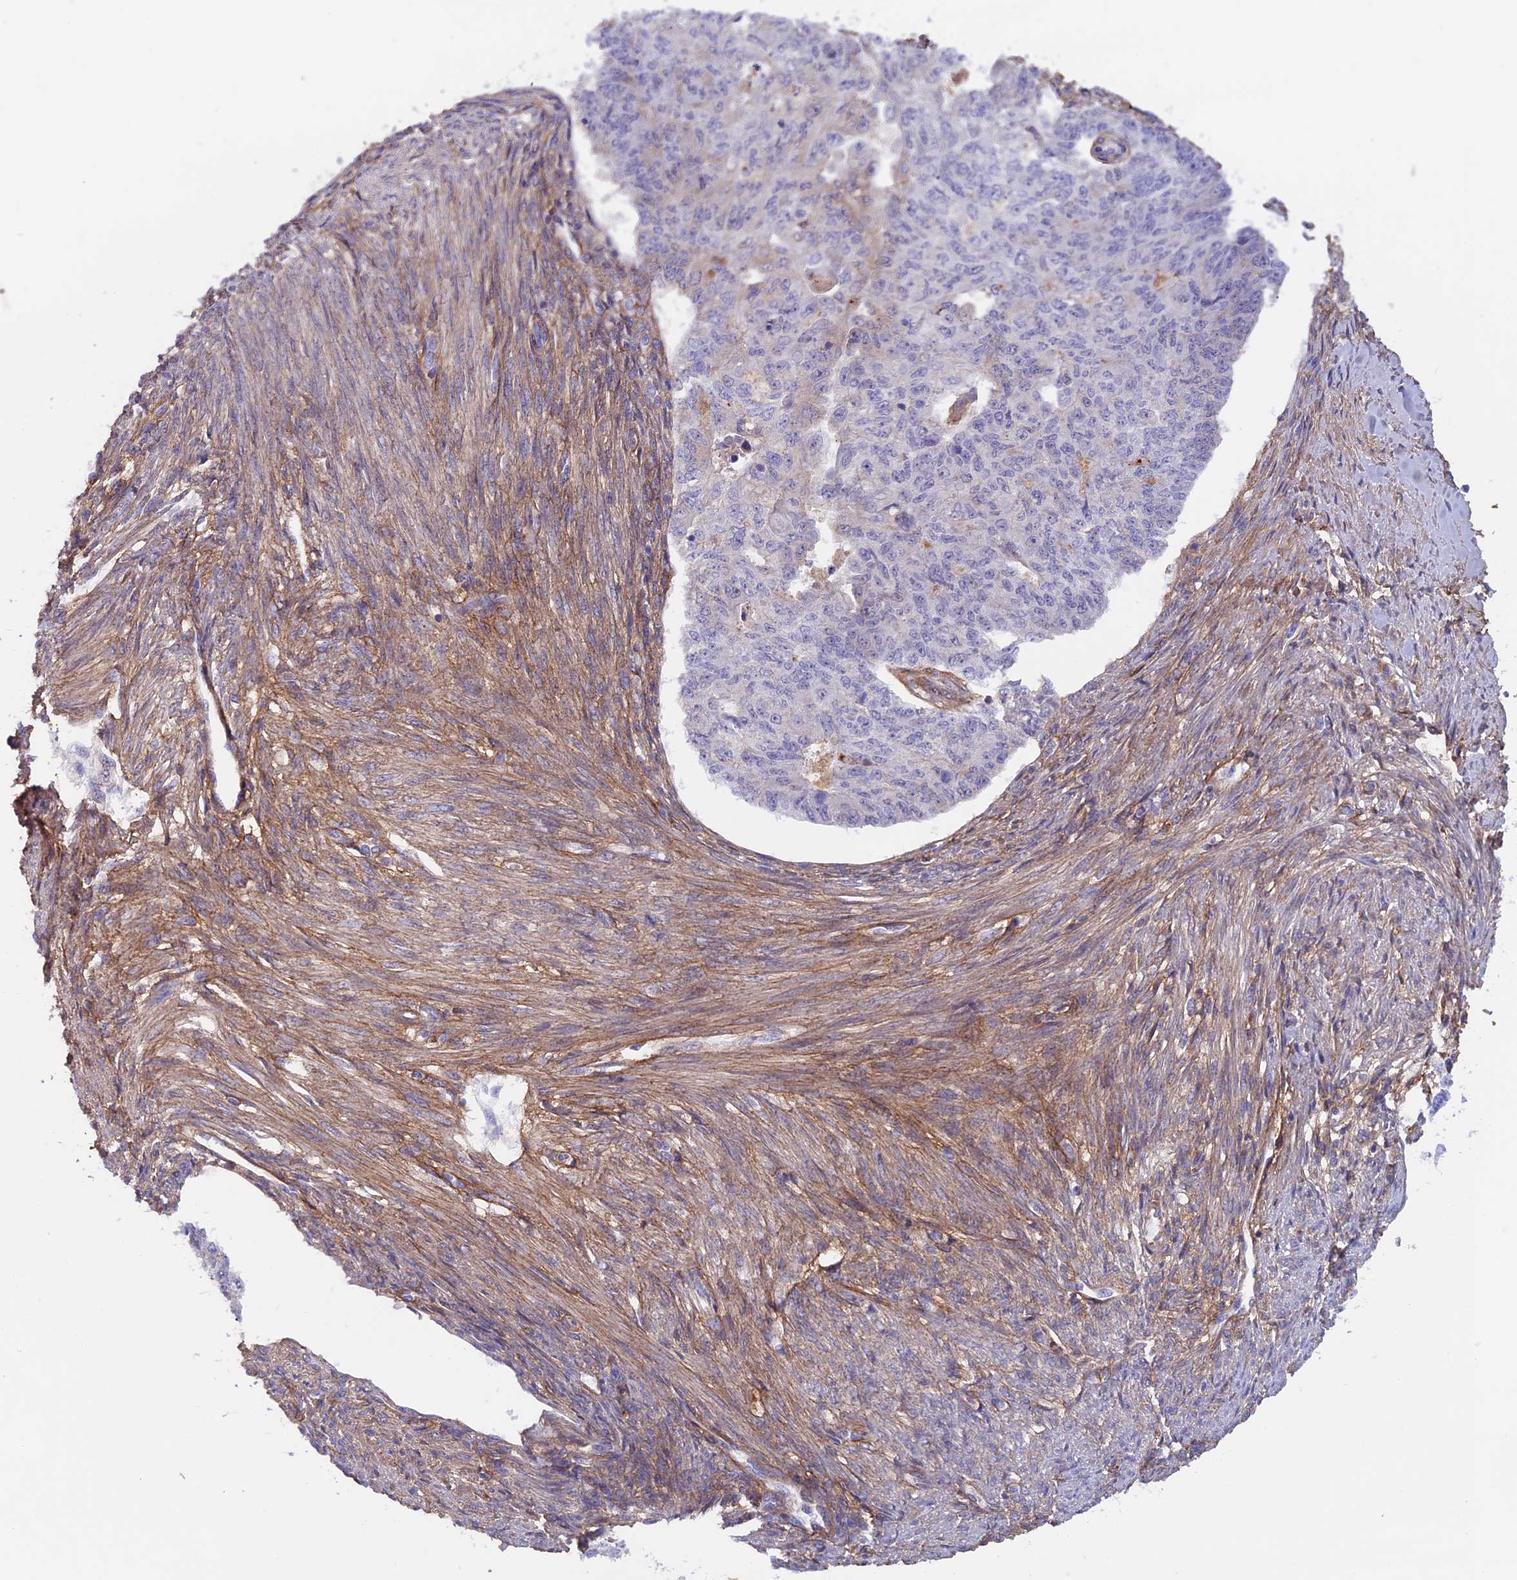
{"staining": {"intensity": "negative", "quantity": "none", "location": "none"}, "tissue": "endometrial cancer", "cell_type": "Tumor cells", "image_type": "cancer", "snomed": [{"axis": "morphology", "description": "Adenocarcinoma, NOS"}, {"axis": "topography", "description": "Endometrium"}], "caption": "Endometrial adenocarcinoma was stained to show a protein in brown. There is no significant staining in tumor cells.", "gene": "COL4A3", "patient": {"sex": "female", "age": 32}}